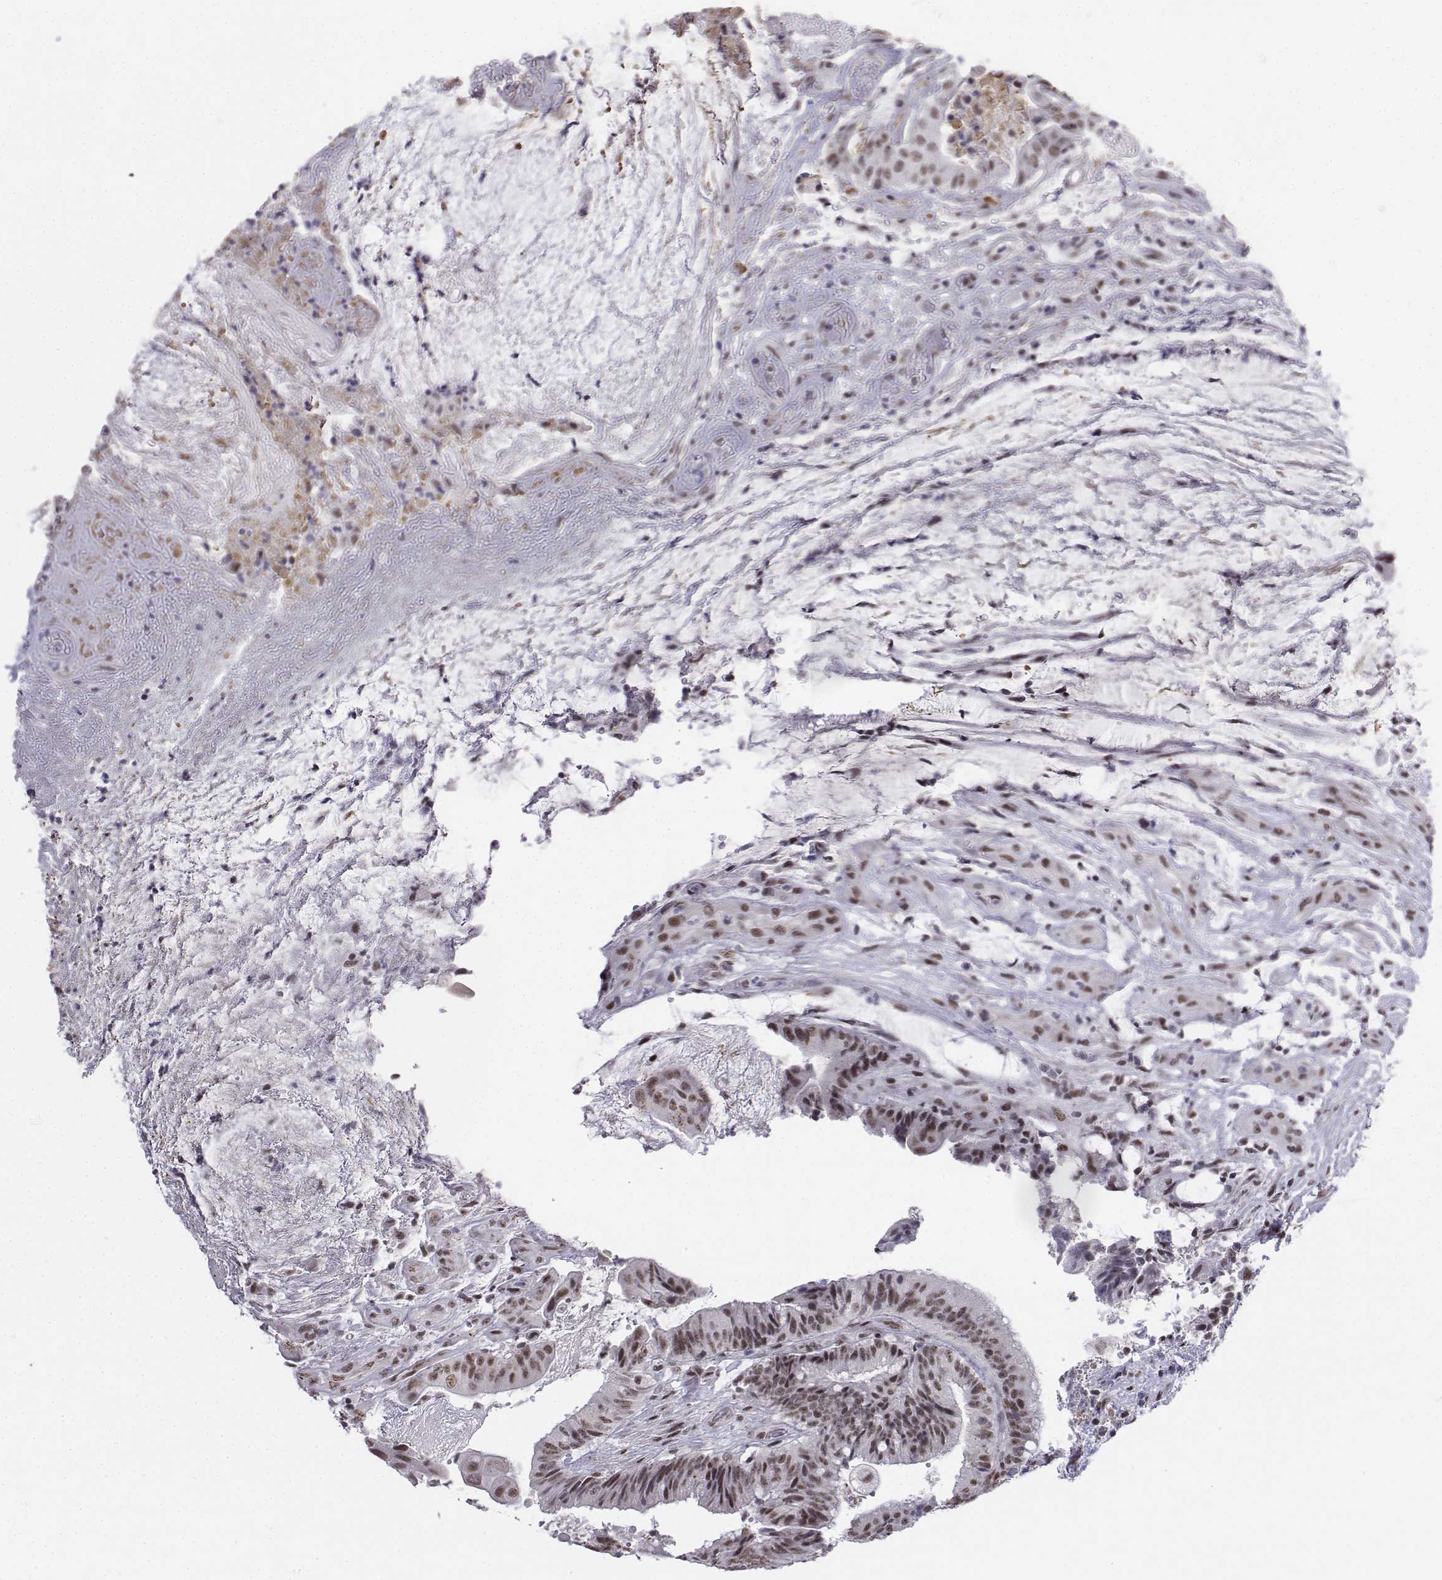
{"staining": {"intensity": "moderate", "quantity": ">75%", "location": "nuclear"}, "tissue": "colorectal cancer", "cell_type": "Tumor cells", "image_type": "cancer", "snomed": [{"axis": "morphology", "description": "Adenocarcinoma, NOS"}, {"axis": "topography", "description": "Colon"}], "caption": "Moderate nuclear staining for a protein is present in approximately >75% of tumor cells of colorectal cancer (adenocarcinoma) using IHC.", "gene": "SETD1A", "patient": {"sex": "female", "age": 43}}